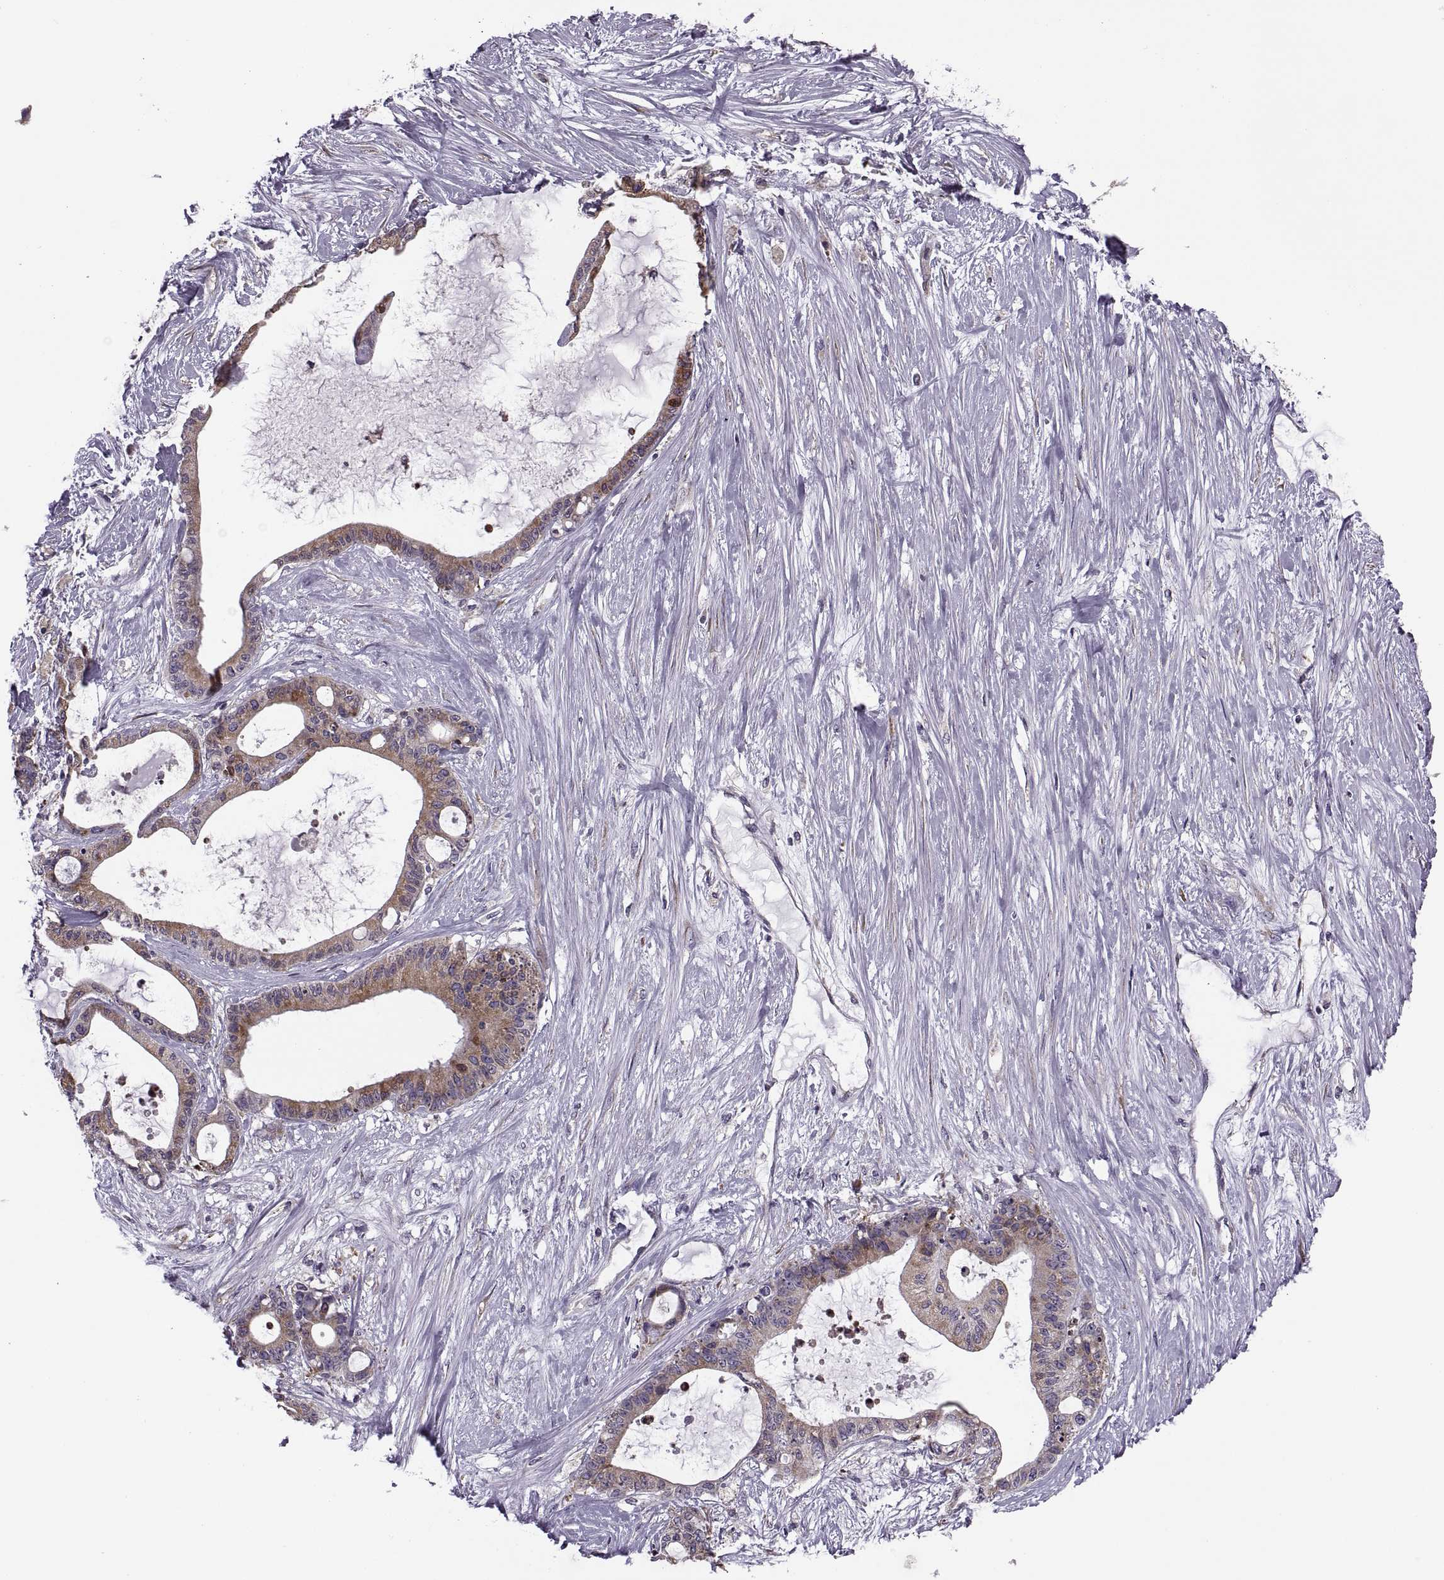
{"staining": {"intensity": "moderate", "quantity": "25%-75%", "location": "cytoplasmic/membranous"}, "tissue": "liver cancer", "cell_type": "Tumor cells", "image_type": "cancer", "snomed": [{"axis": "morphology", "description": "Normal tissue, NOS"}, {"axis": "morphology", "description": "Cholangiocarcinoma"}, {"axis": "topography", "description": "Liver"}, {"axis": "topography", "description": "Peripheral nerve tissue"}], "caption": "Liver cancer was stained to show a protein in brown. There is medium levels of moderate cytoplasmic/membranous expression in approximately 25%-75% of tumor cells.", "gene": "LETM2", "patient": {"sex": "female", "age": 73}}